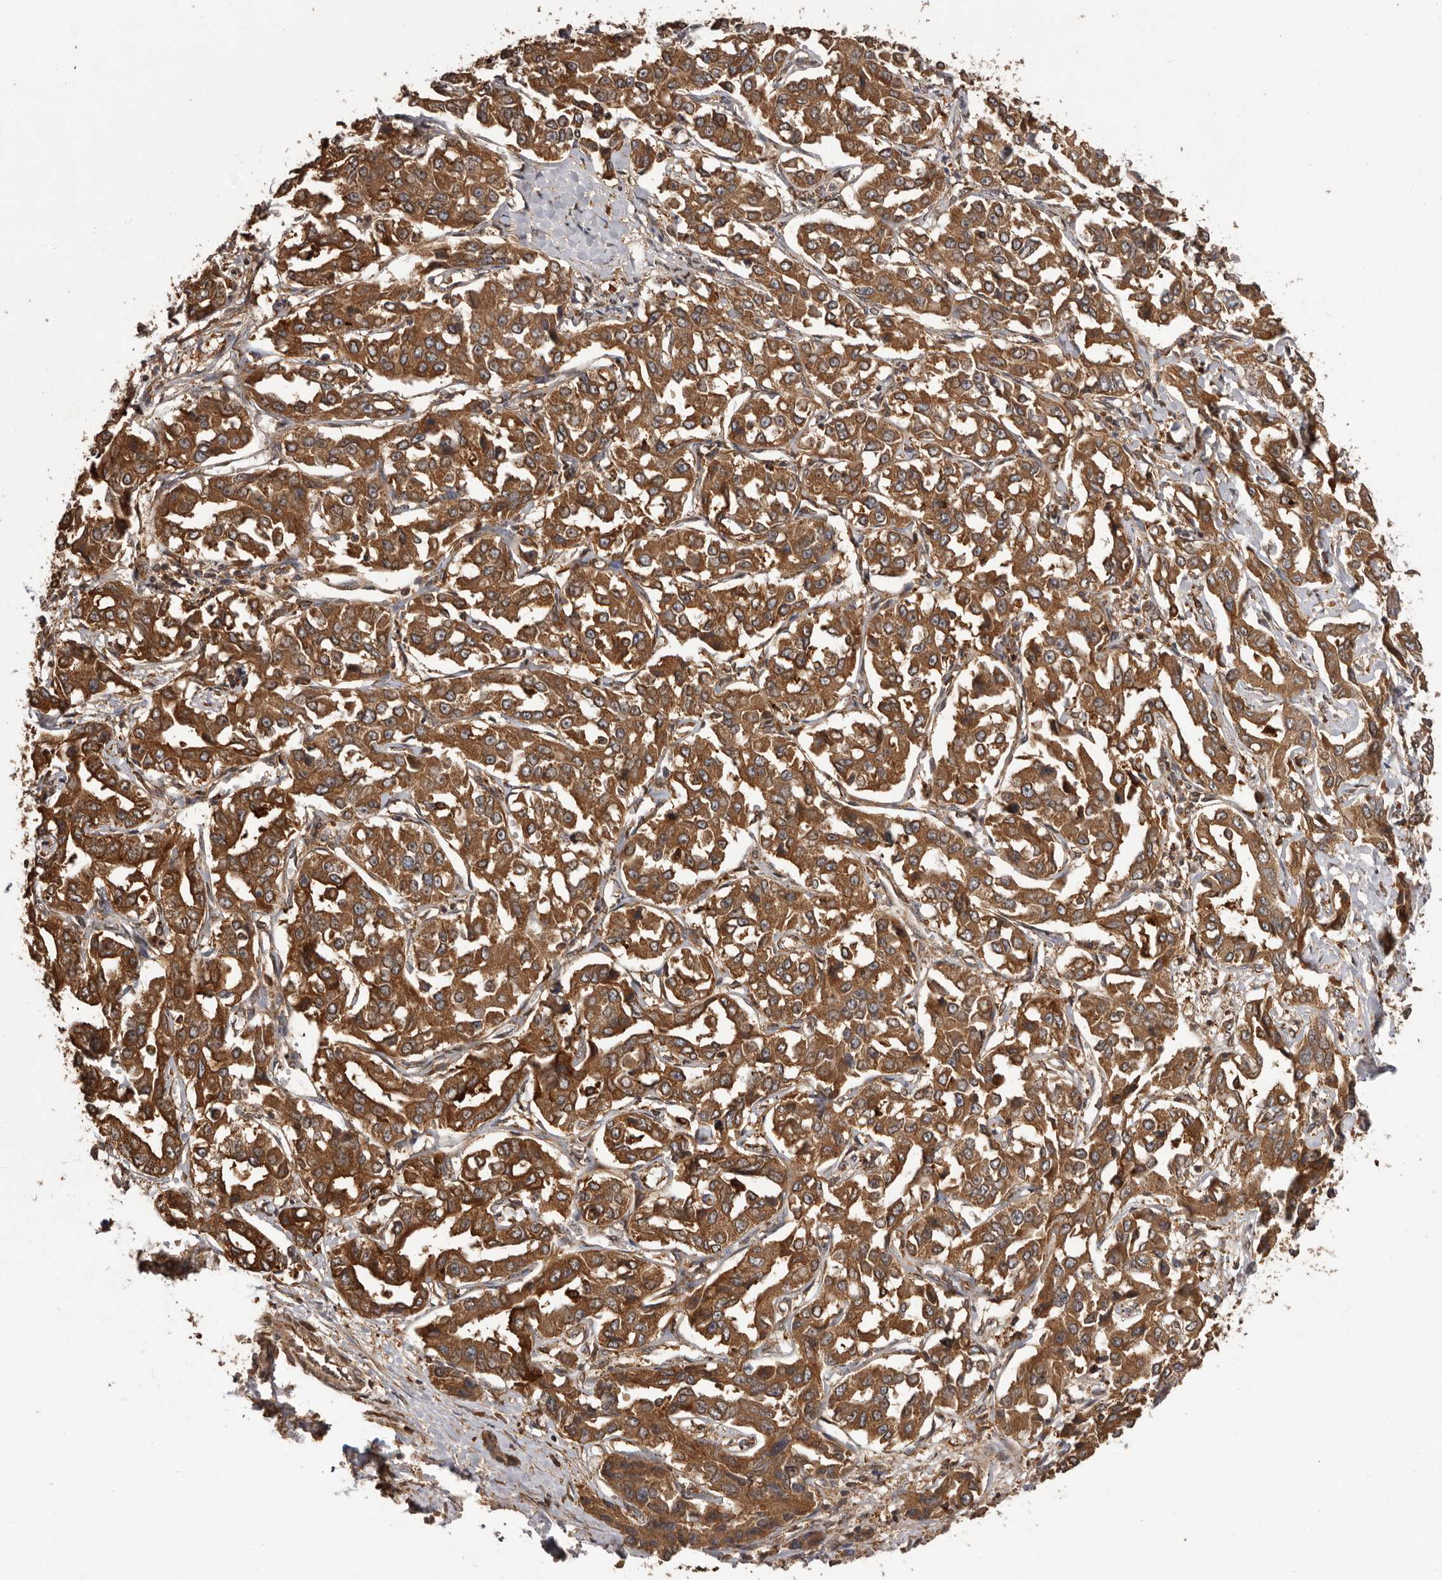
{"staining": {"intensity": "strong", "quantity": ">75%", "location": "cytoplasmic/membranous"}, "tissue": "liver cancer", "cell_type": "Tumor cells", "image_type": "cancer", "snomed": [{"axis": "morphology", "description": "Cholangiocarcinoma"}, {"axis": "topography", "description": "Liver"}], "caption": "Liver cancer (cholangiocarcinoma) stained with a brown dye shows strong cytoplasmic/membranous positive positivity in about >75% of tumor cells.", "gene": "SLC22A3", "patient": {"sex": "male", "age": 59}}